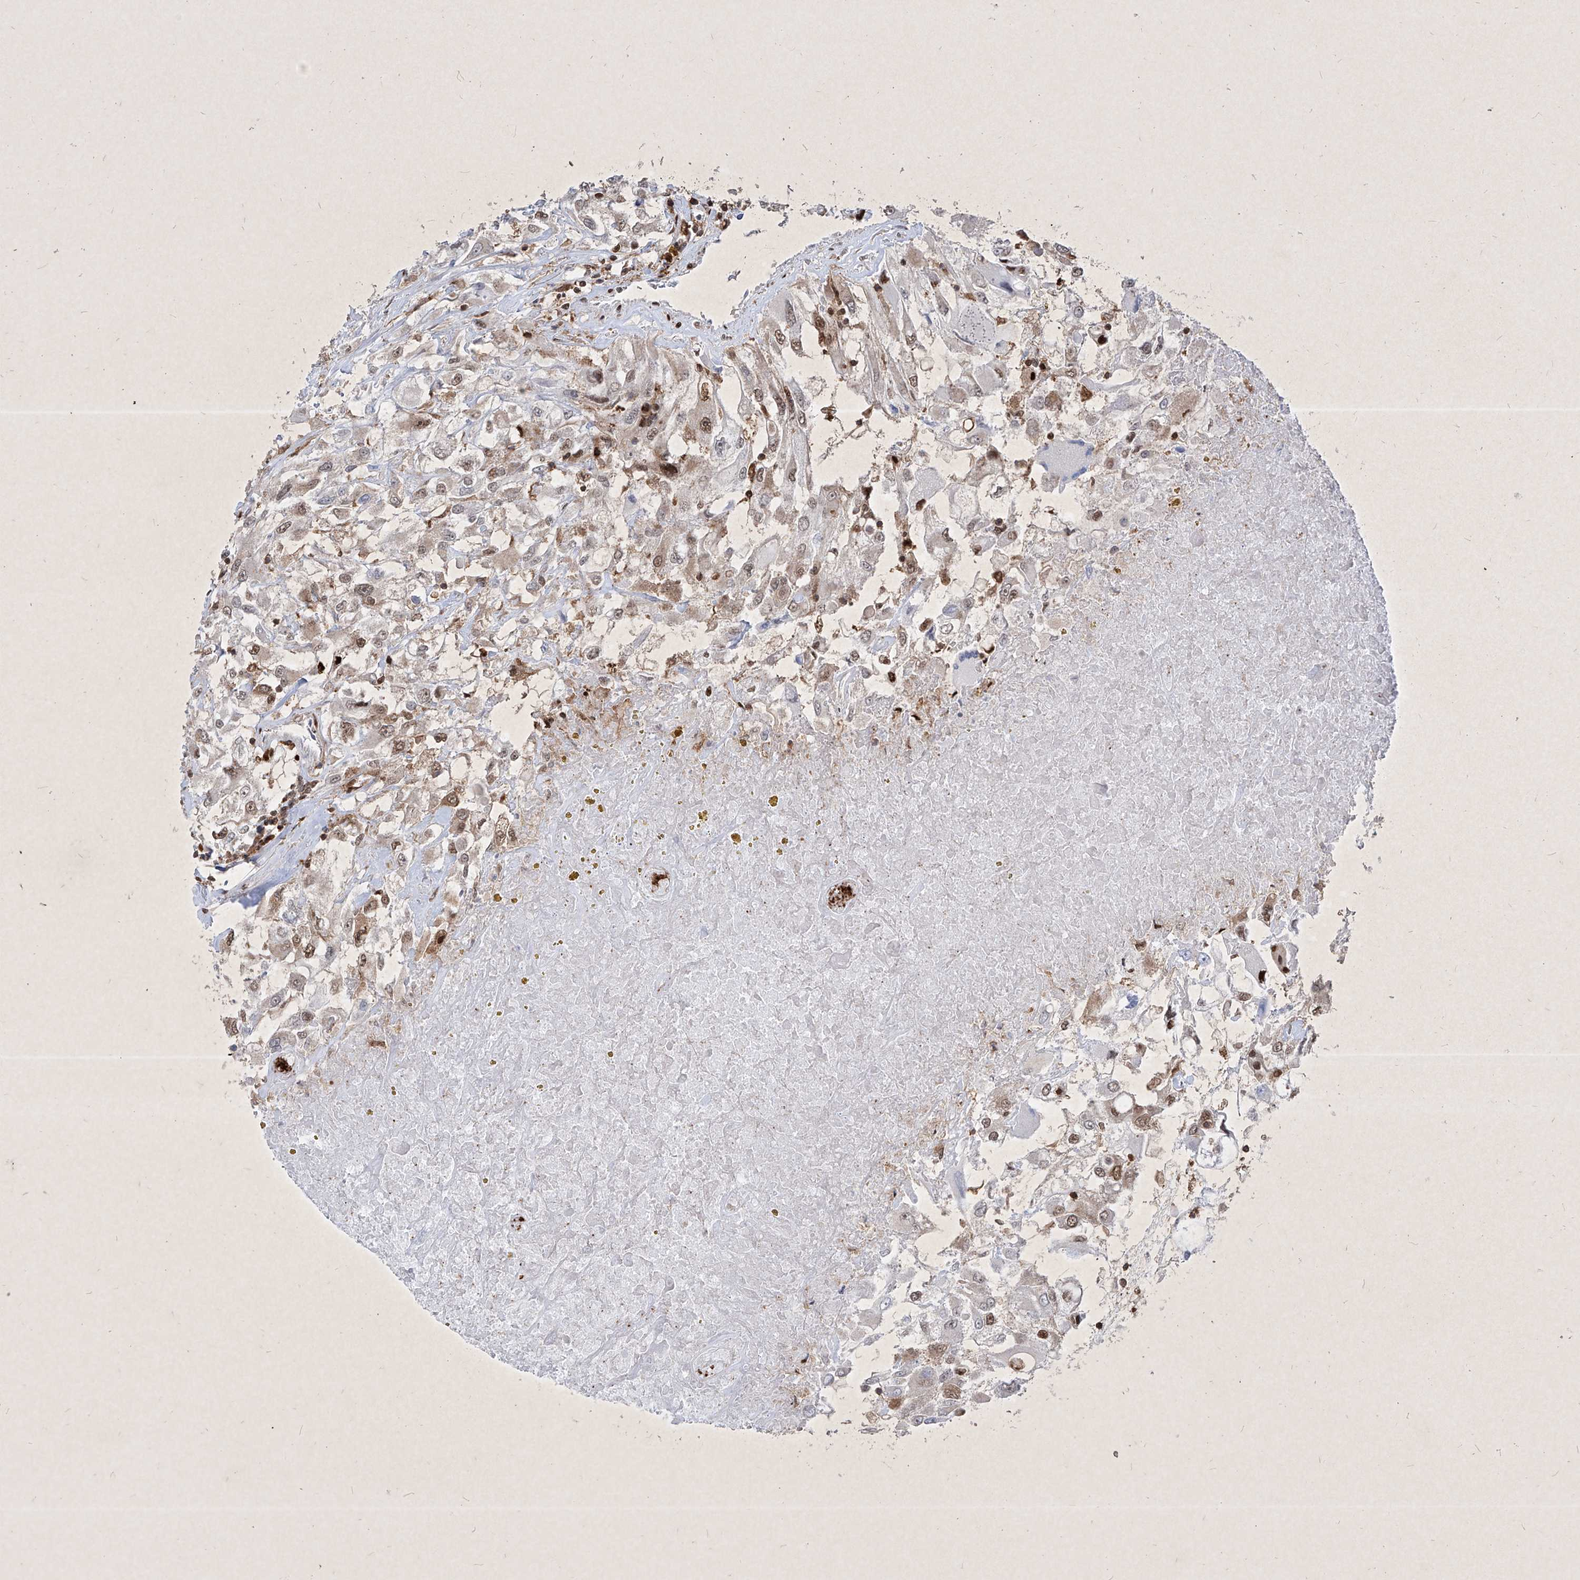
{"staining": {"intensity": "moderate", "quantity": "25%-75%", "location": "cytoplasmic/membranous,nuclear"}, "tissue": "renal cancer", "cell_type": "Tumor cells", "image_type": "cancer", "snomed": [{"axis": "morphology", "description": "Adenocarcinoma, NOS"}, {"axis": "topography", "description": "Kidney"}], "caption": "Renal cancer tissue exhibits moderate cytoplasmic/membranous and nuclear staining in about 25%-75% of tumor cells, visualized by immunohistochemistry.", "gene": "PSMB10", "patient": {"sex": "female", "age": 52}}